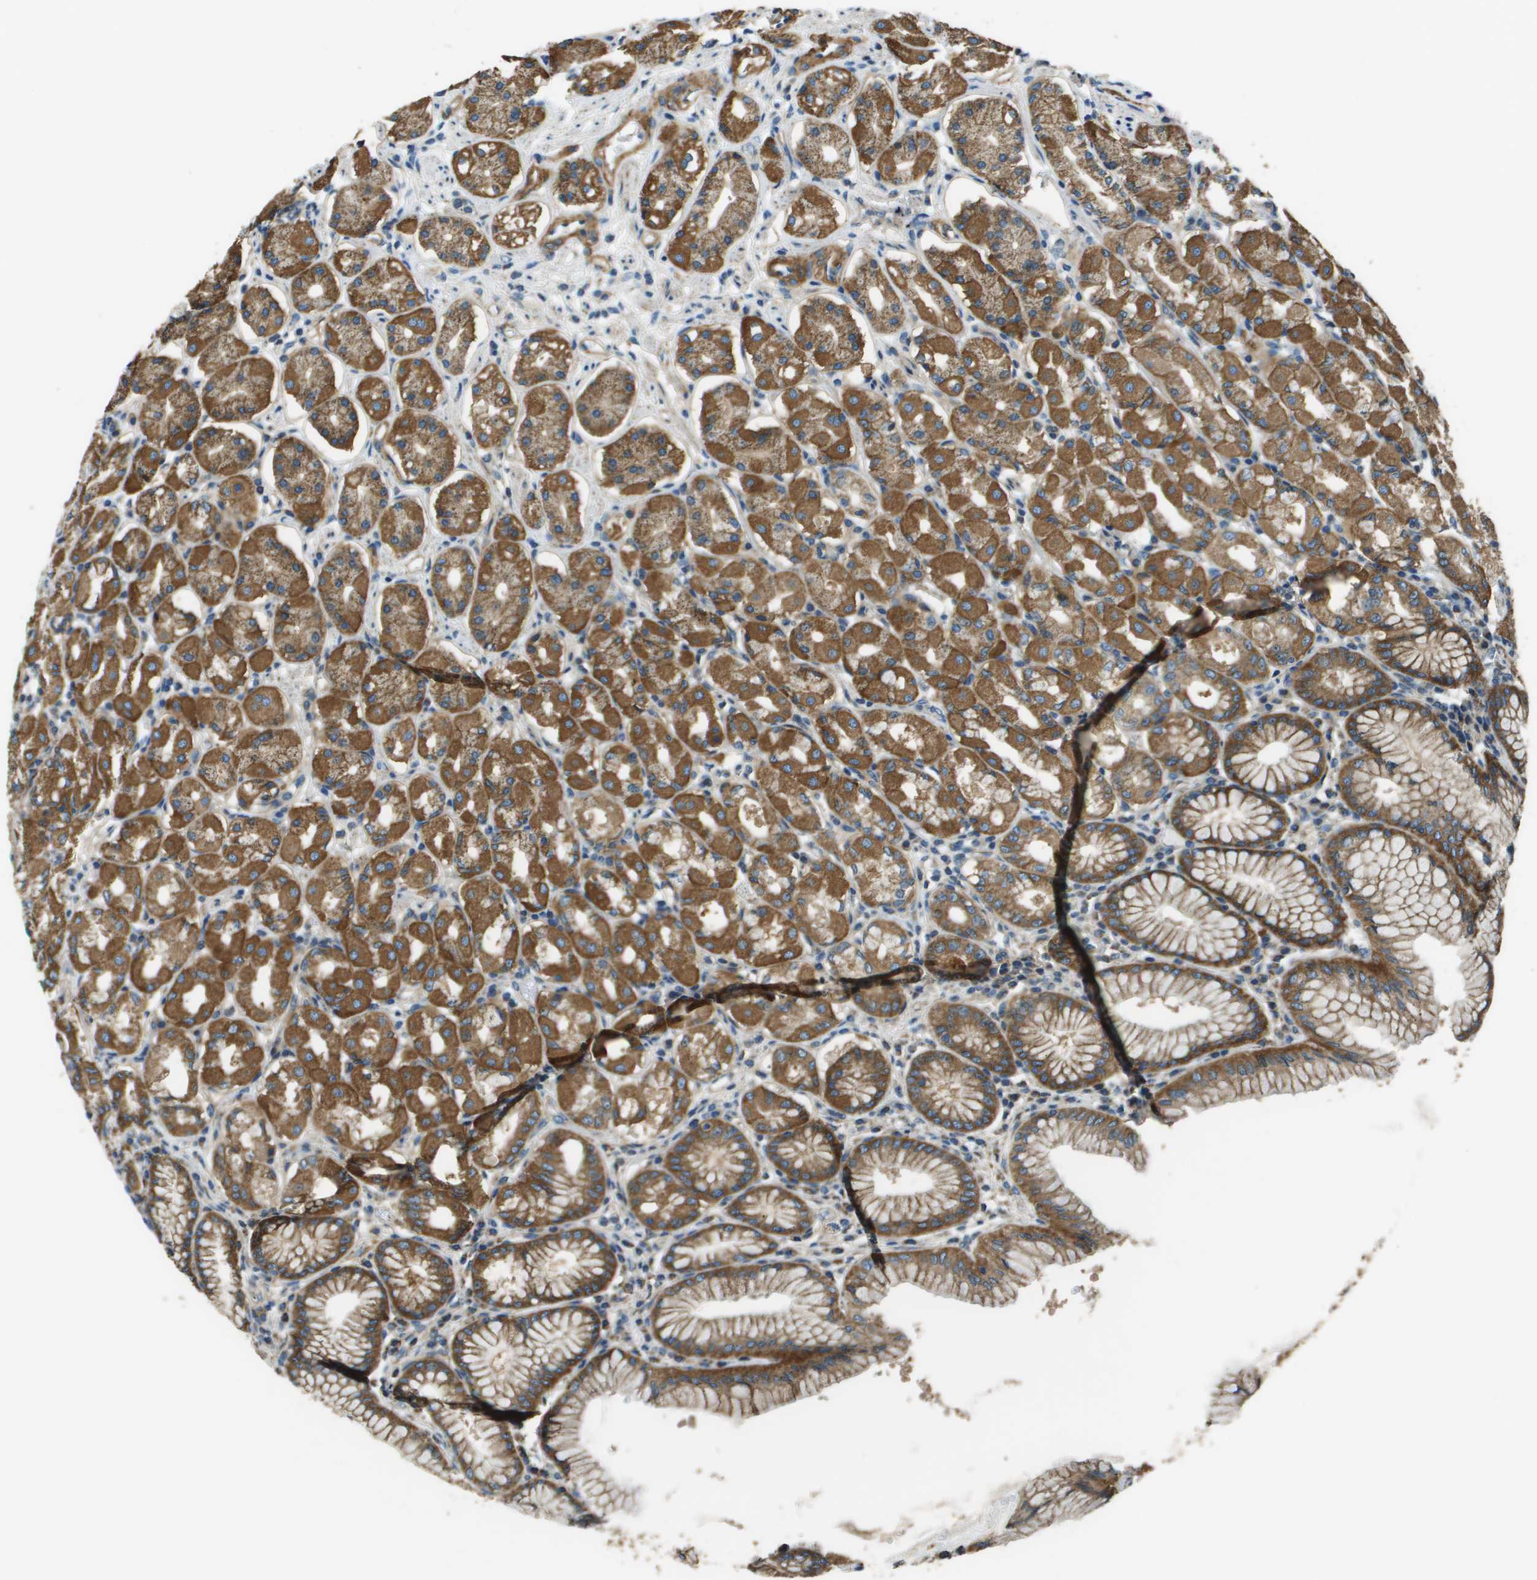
{"staining": {"intensity": "moderate", "quantity": ">75%", "location": "cytoplasmic/membranous"}, "tissue": "stomach", "cell_type": "Glandular cells", "image_type": "normal", "snomed": [{"axis": "morphology", "description": "Normal tissue, NOS"}, {"axis": "topography", "description": "Stomach"}, {"axis": "topography", "description": "Stomach, lower"}], "caption": "Immunohistochemical staining of normal human stomach demonstrates medium levels of moderate cytoplasmic/membranous positivity in about >75% of glandular cells. The protein is shown in brown color, while the nuclei are stained blue.", "gene": "TMEM51", "patient": {"sex": "female", "age": 56}}